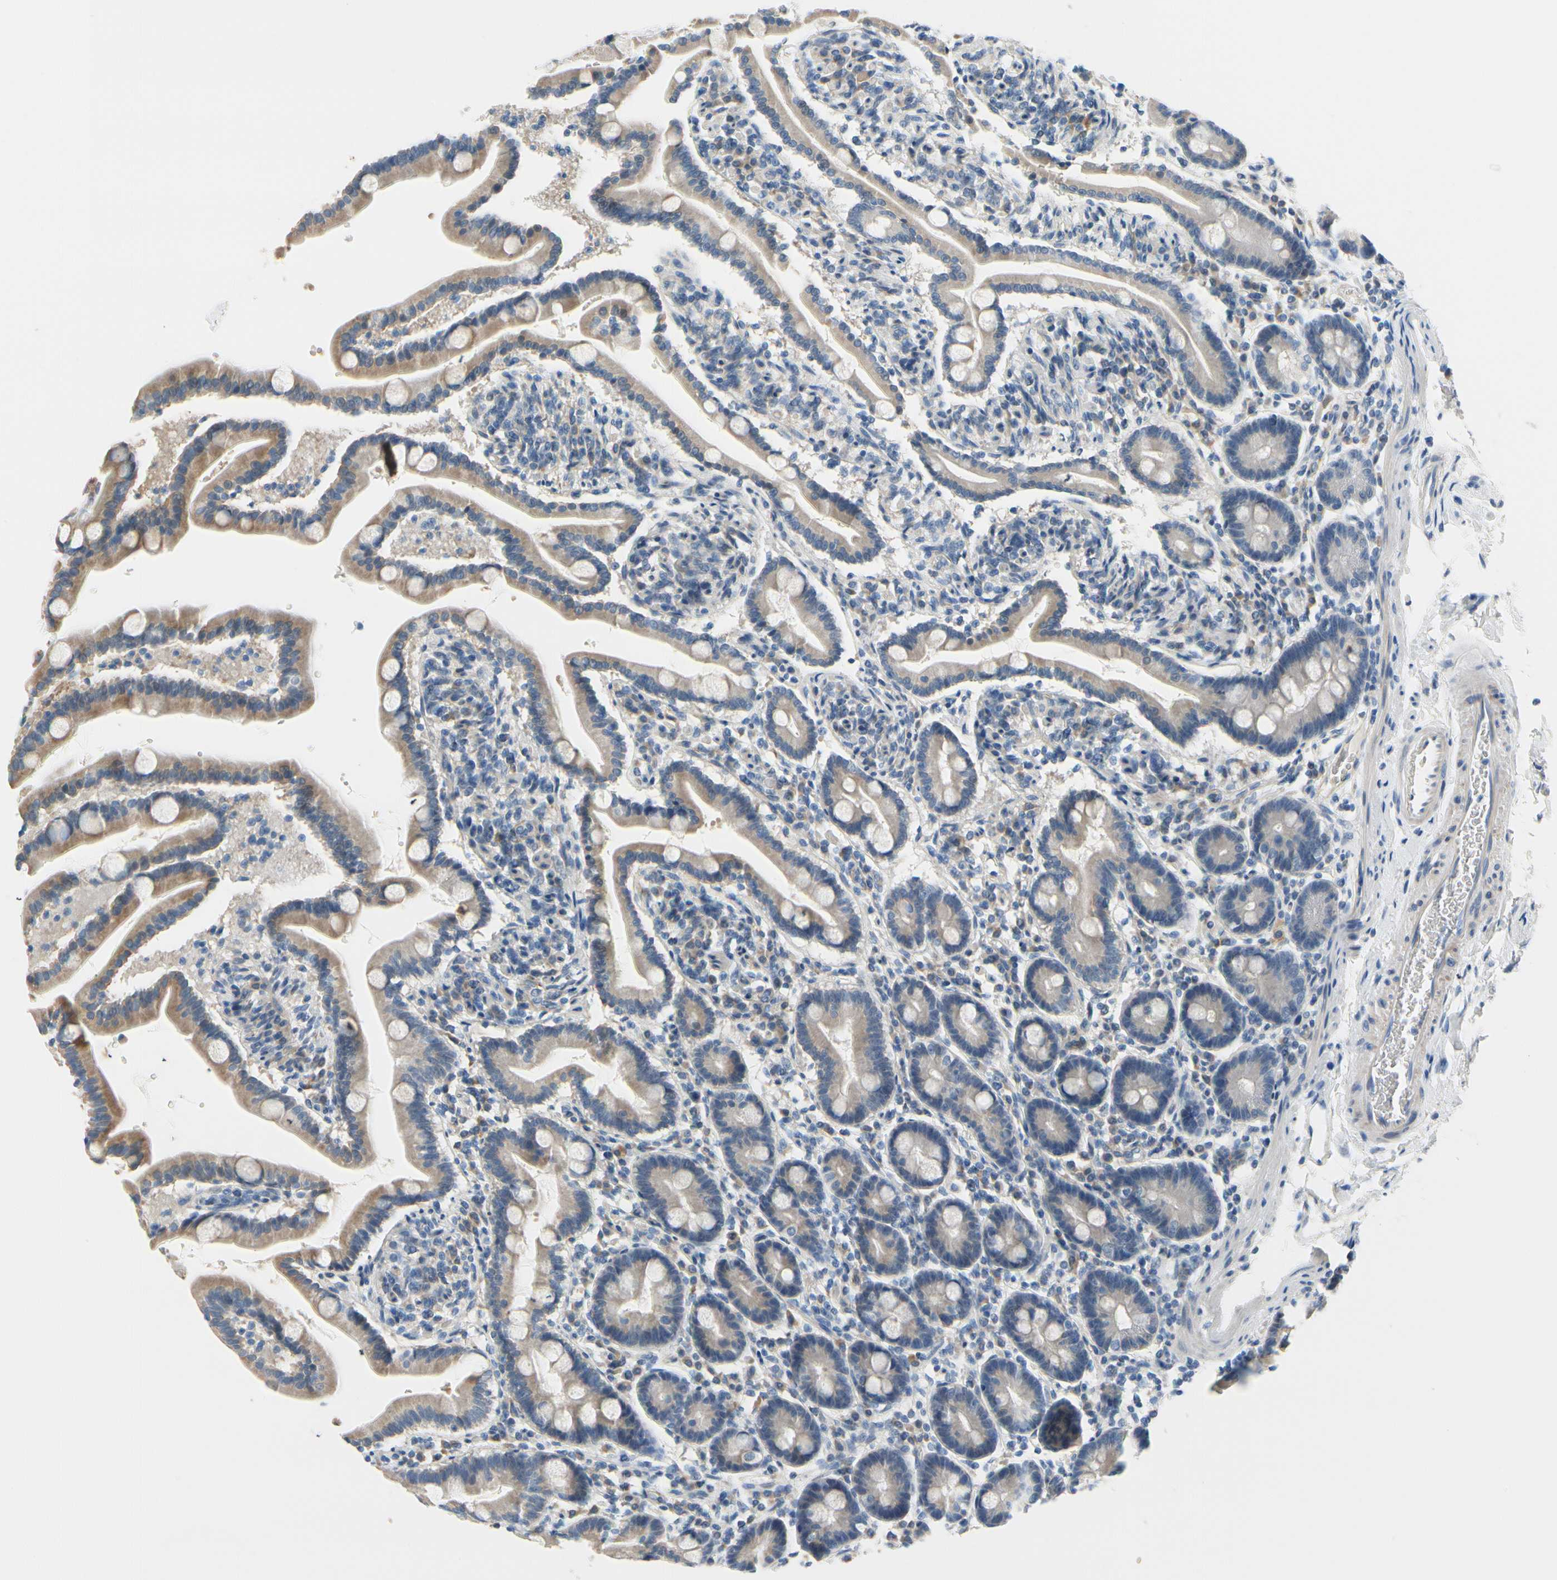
{"staining": {"intensity": "moderate", "quantity": ">75%", "location": "cytoplasmic/membranous"}, "tissue": "duodenum", "cell_type": "Glandular cells", "image_type": "normal", "snomed": [{"axis": "morphology", "description": "Normal tissue, NOS"}, {"axis": "topography", "description": "Duodenum"}], "caption": "A high-resolution histopathology image shows immunohistochemistry (IHC) staining of benign duodenum, which exhibits moderate cytoplasmic/membranous staining in approximately >75% of glandular cells. The protein is stained brown, and the nuclei are stained in blue (DAB IHC with brightfield microscopy, high magnification).", "gene": "FCER2", "patient": {"sex": "male", "age": 54}}